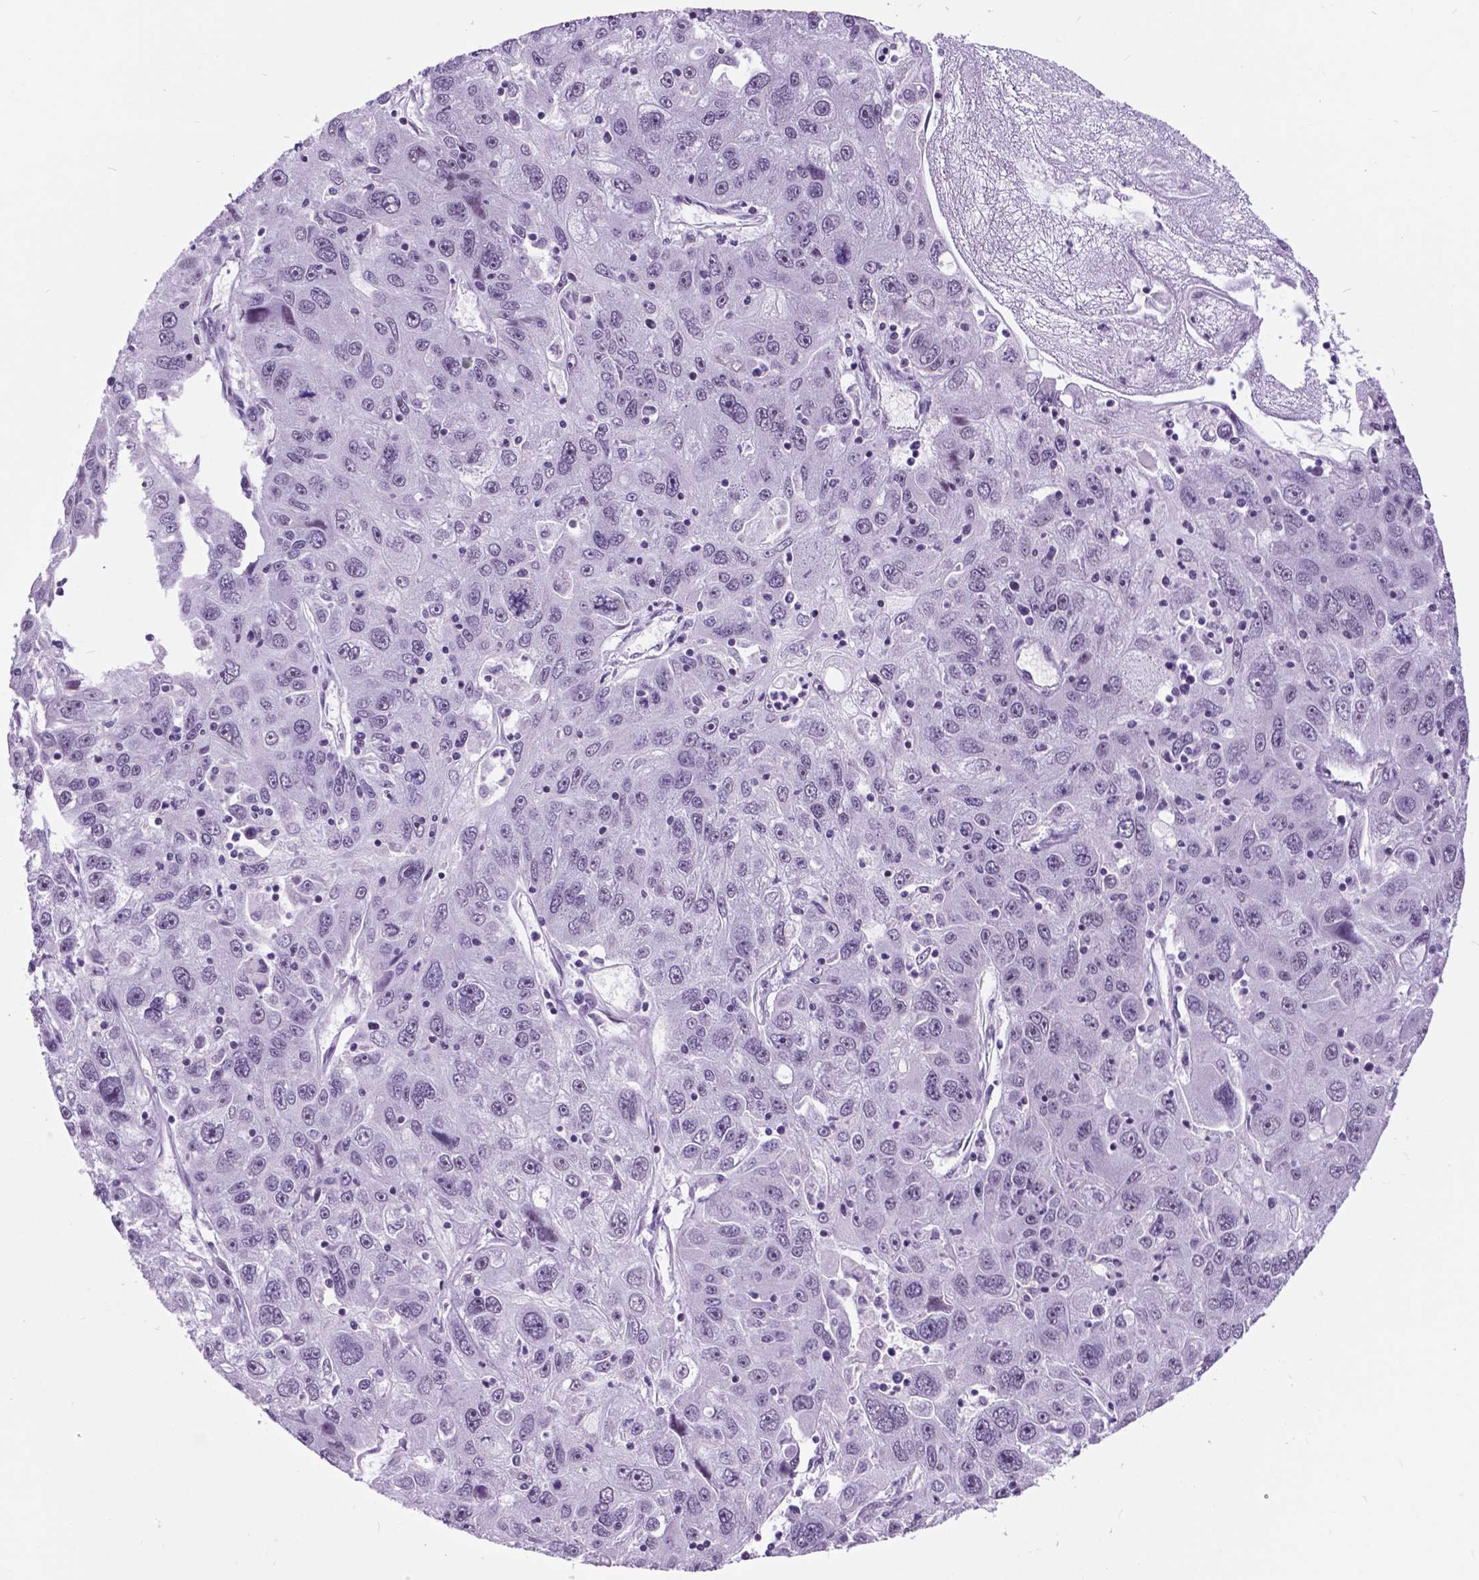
{"staining": {"intensity": "negative", "quantity": "none", "location": "none"}, "tissue": "stomach cancer", "cell_type": "Tumor cells", "image_type": "cancer", "snomed": [{"axis": "morphology", "description": "Adenocarcinoma, NOS"}, {"axis": "topography", "description": "Stomach"}], "caption": "This is an immunohistochemistry (IHC) micrograph of stomach cancer. There is no positivity in tumor cells.", "gene": "DPF3", "patient": {"sex": "male", "age": 56}}